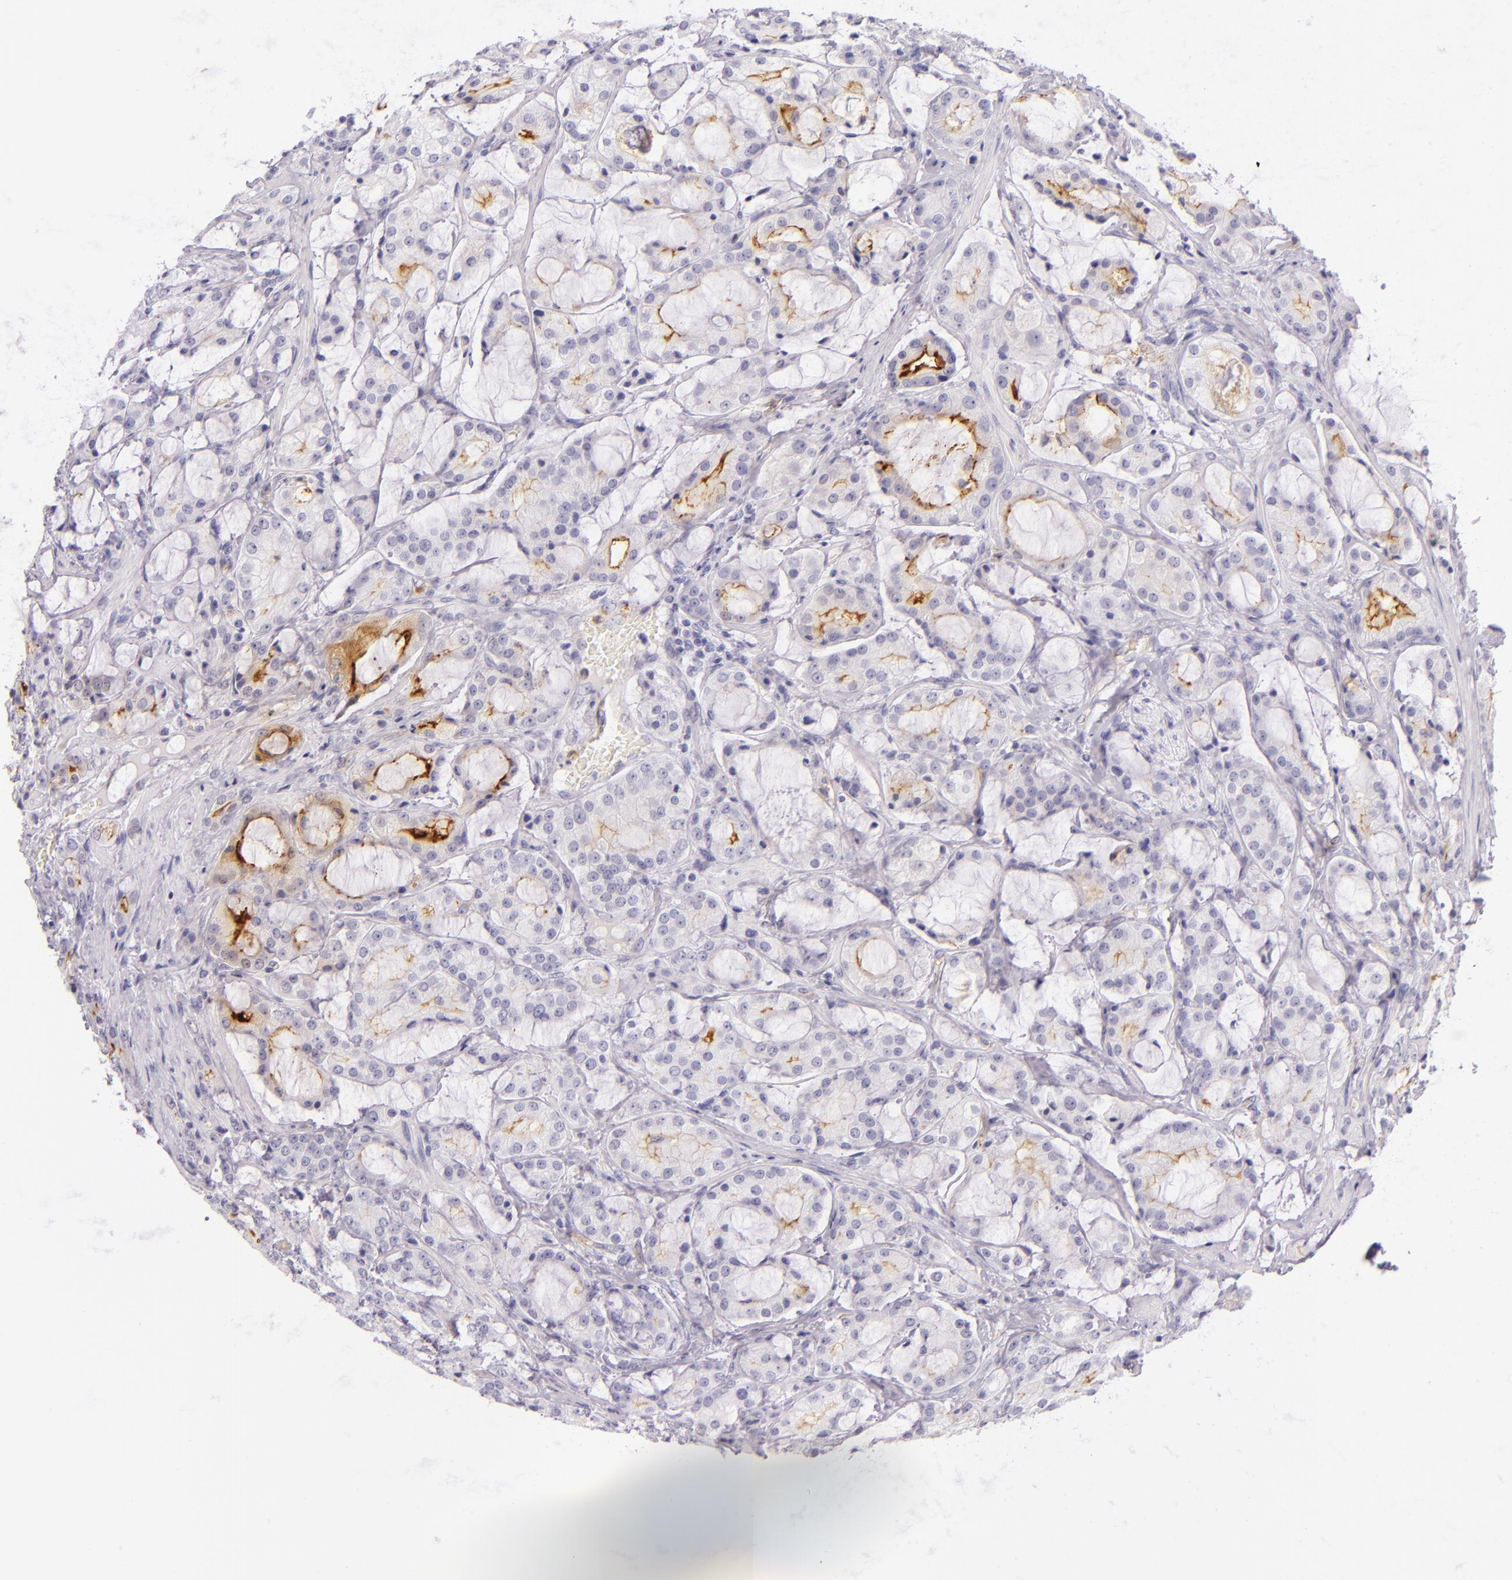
{"staining": {"intensity": "moderate", "quantity": "<25%", "location": "cytoplasmic/membranous"}, "tissue": "prostate cancer", "cell_type": "Tumor cells", "image_type": "cancer", "snomed": [{"axis": "morphology", "description": "Adenocarcinoma, Medium grade"}, {"axis": "topography", "description": "Prostate"}], "caption": "DAB immunohistochemical staining of prostate cancer demonstrates moderate cytoplasmic/membranous protein positivity in approximately <25% of tumor cells.", "gene": "CEACAM1", "patient": {"sex": "male", "age": 70}}